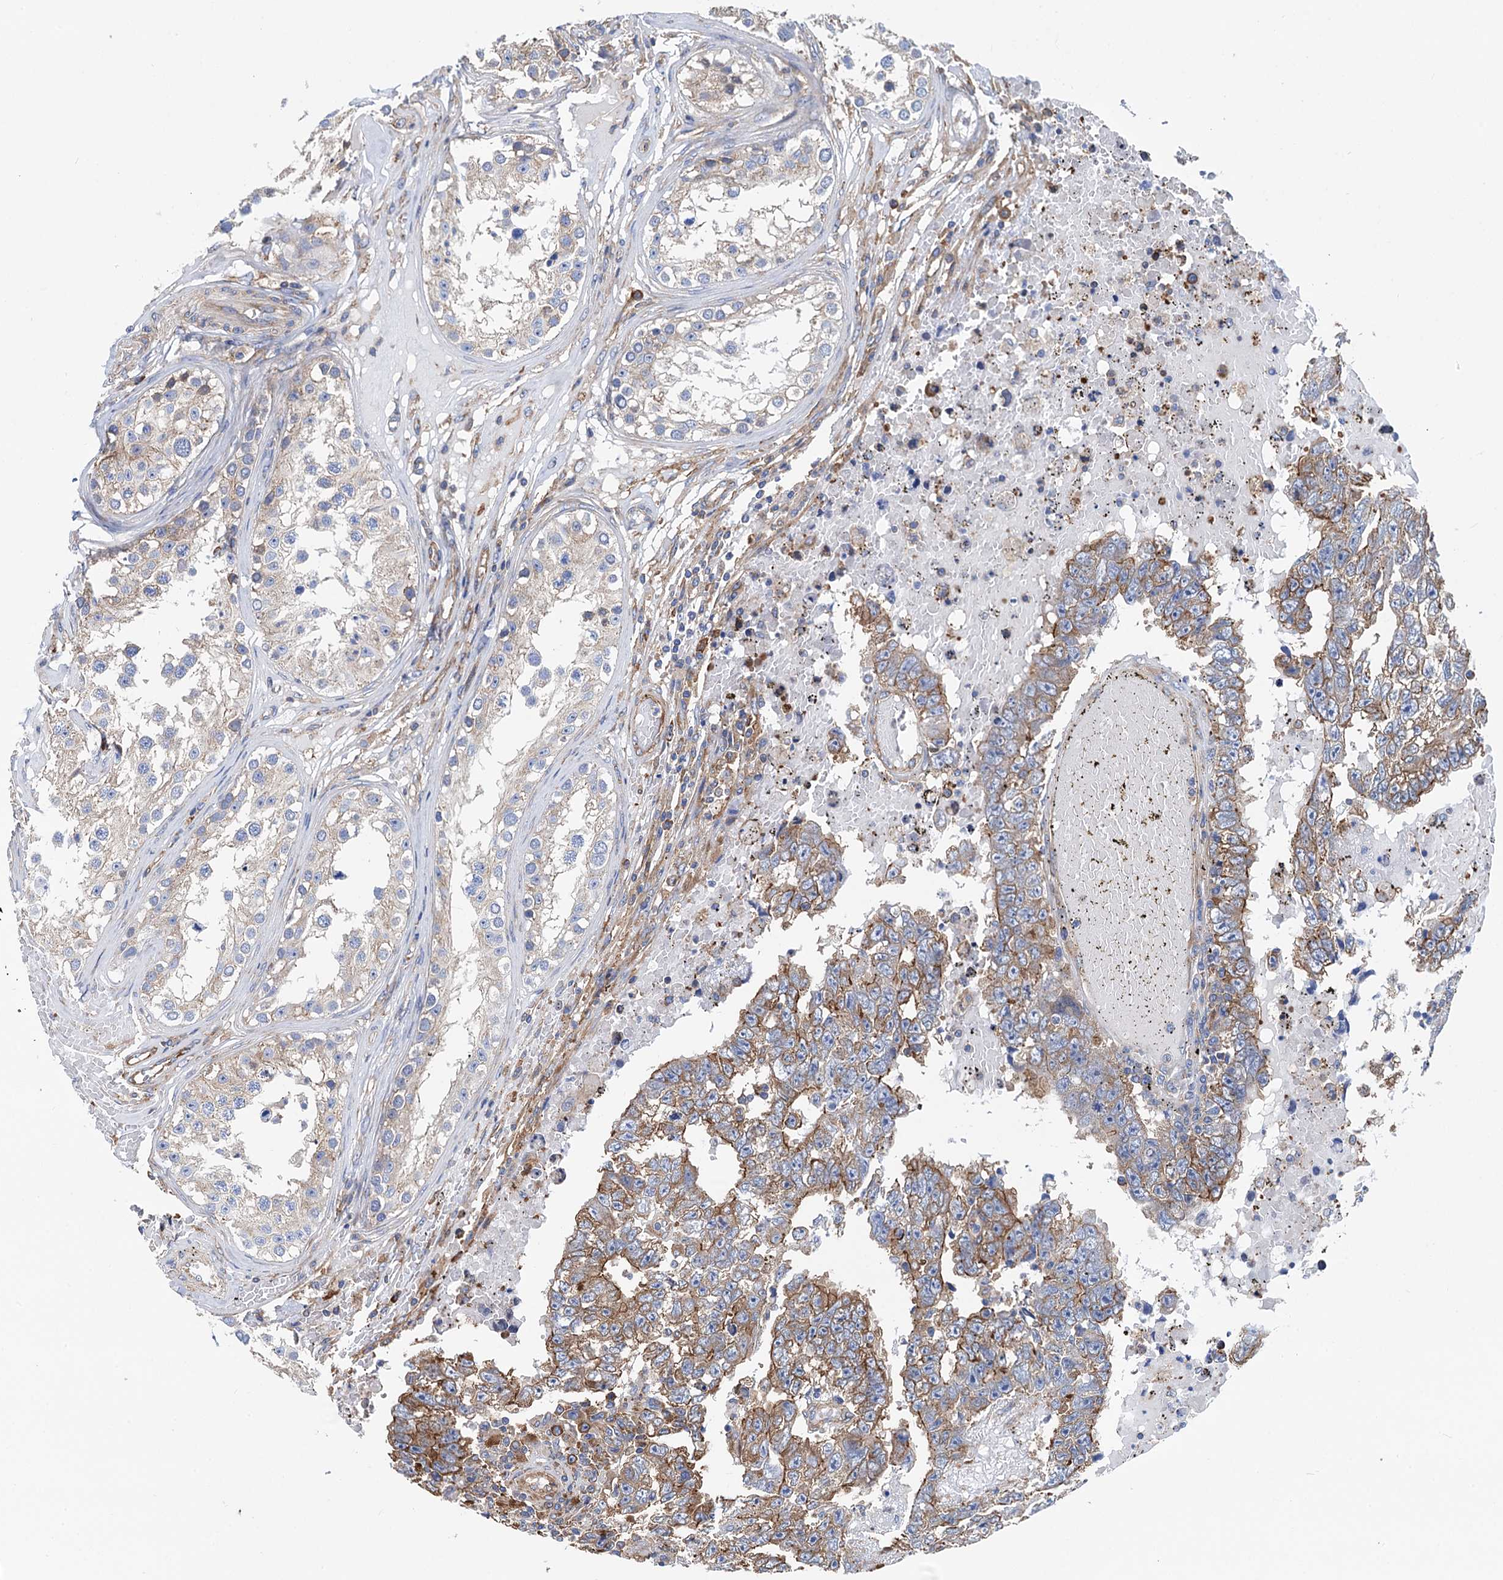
{"staining": {"intensity": "moderate", "quantity": ">75%", "location": "cytoplasmic/membranous"}, "tissue": "testis cancer", "cell_type": "Tumor cells", "image_type": "cancer", "snomed": [{"axis": "morphology", "description": "Carcinoma, Embryonal, NOS"}, {"axis": "topography", "description": "Testis"}], "caption": "Immunohistochemical staining of human testis cancer exhibits medium levels of moderate cytoplasmic/membranous protein staining in approximately >75% of tumor cells.", "gene": "SLC12A7", "patient": {"sex": "male", "age": 25}}